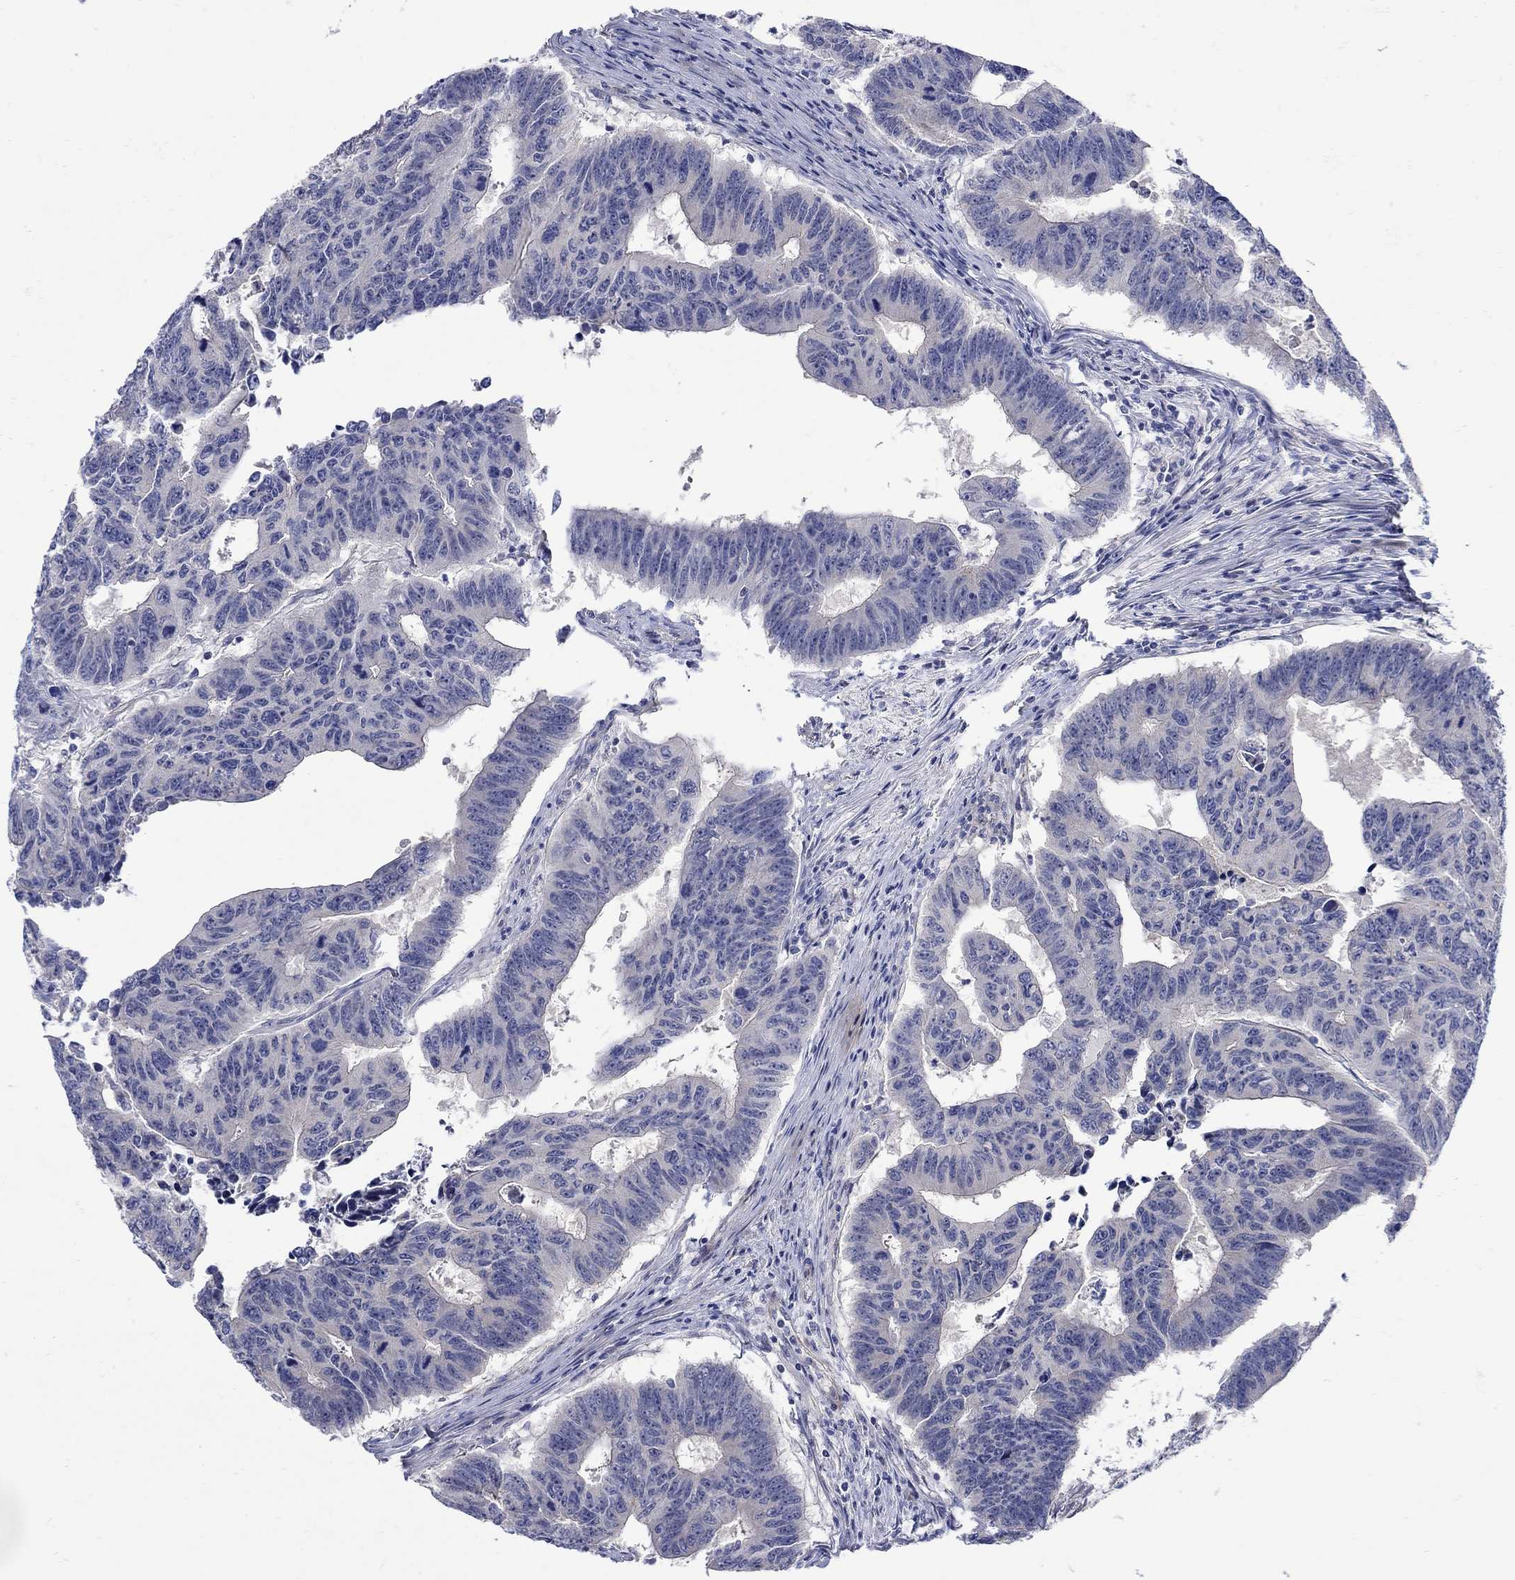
{"staining": {"intensity": "negative", "quantity": "none", "location": "none"}, "tissue": "colorectal cancer", "cell_type": "Tumor cells", "image_type": "cancer", "snomed": [{"axis": "morphology", "description": "Adenocarcinoma, NOS"}, {"axis": "topography", "description": "Appendix"}, {"axis": "topography", "description": "Colon"}, {"axis": "topography", "description": "Cecum"}, {"axis": "topography", "description": "Colon asc"}], "caption": "Tumor cells show no significant staining in colorectal cancer (adenocarcinoma).", "gene": "SCN7A", "patient": {"sex": "female", "age": 85}}